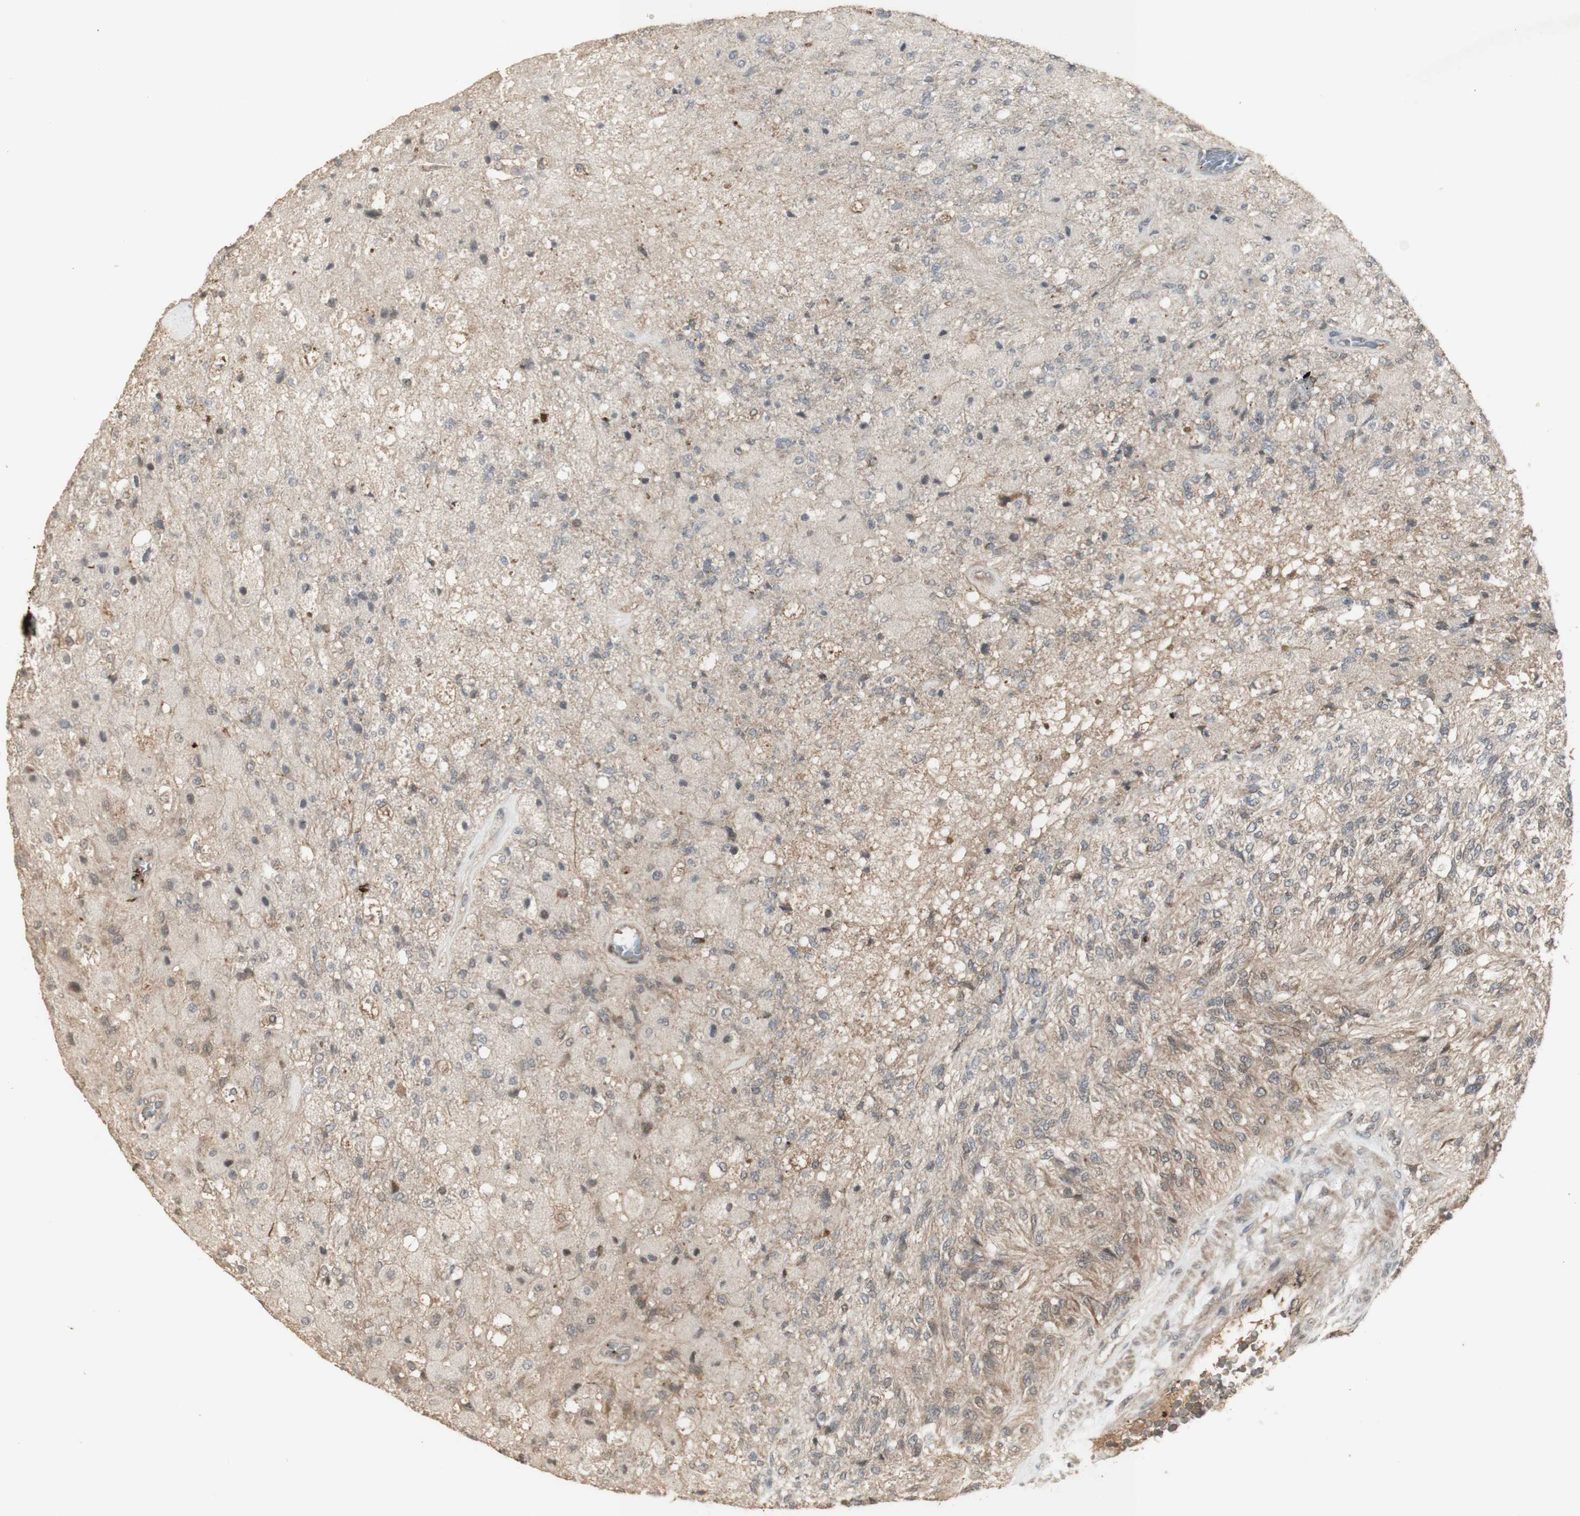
{"staining": {"intensity": "weak", "quantity": "<25%", "location": "cytoplasmic/membranous"}, "tissue": "glioma", "cell_type": "Tumor cells", "image_type": "cancer", "snomed": [{"axis": "morphology", "description": "Normal tissue, NOS"}, {"axis": "morphology", "description": "Glioma, malignant, High grade"}, {"axis": "topography", "description": "Cerebral cortex"}], "caption": "The immunohistochemistry (IHC) photomicrograph has no significant expression in tumor cells of glioma tissue.", "gene": "ALOX12", "patient": {"sex": "male", "age": 77}}